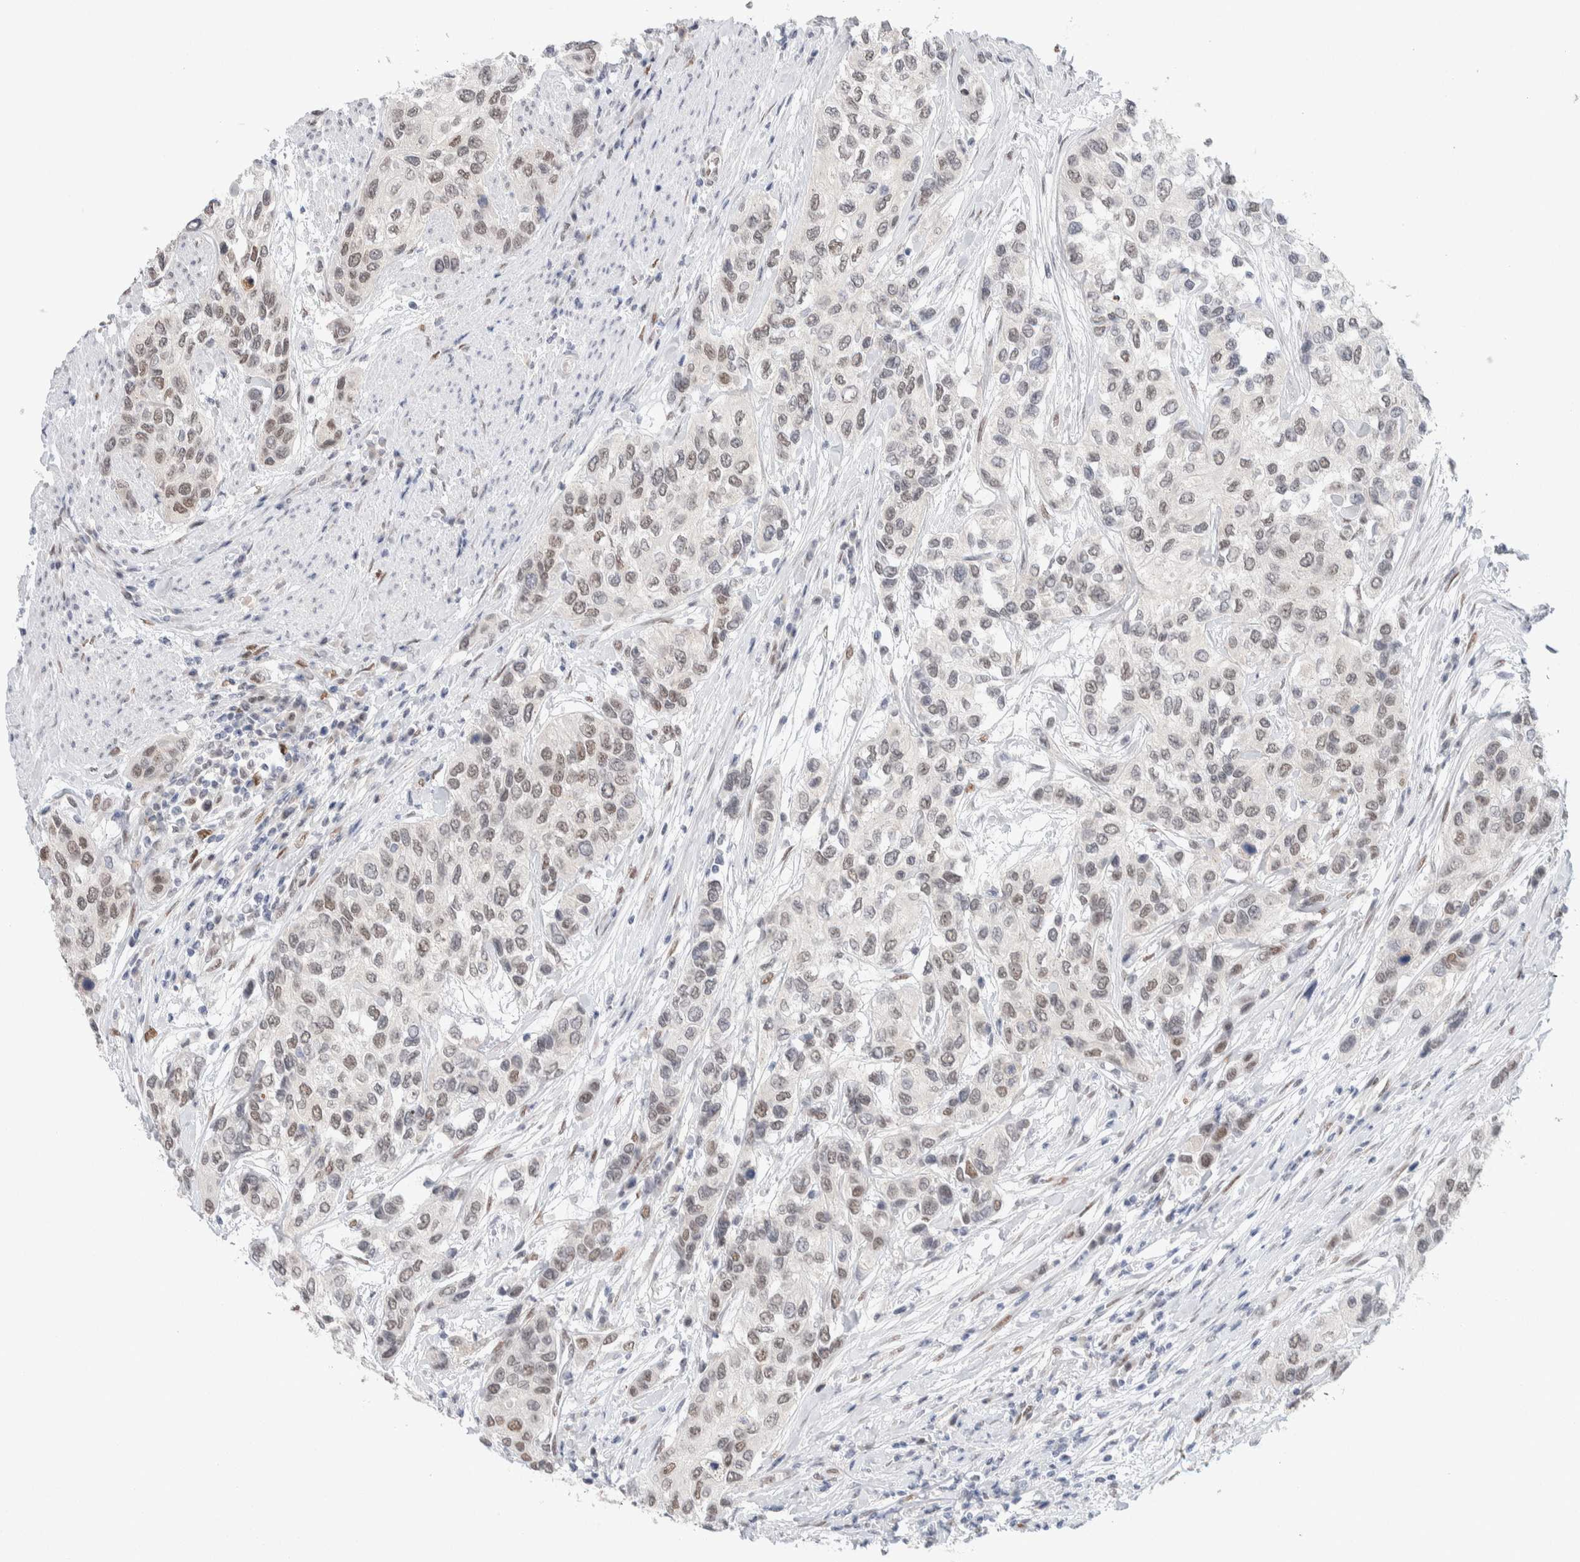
{"staining": {"intensity": "moderate", "quantity": "25%-75%", "location": "nuclear"}, "tissue": "urothelial cancer", "cell_type": "Tumor cells", "image_type": "cancer", "snomed": [{"axis": "morphology", "description": "Urothelial carcinoma, High grade"}, {"axis": "topography", "description": "Urinary bladder"}], "caption": "High-power microscopy captured an immunohistochemistry photomicrograph of urothelial cancer, revealing moderate nuclear staining in about 25%-75% of tumor cells. Nuclei are stained in blue.", "gene": "PRMT1", "patient": {"sex": "female", "age": 56}}